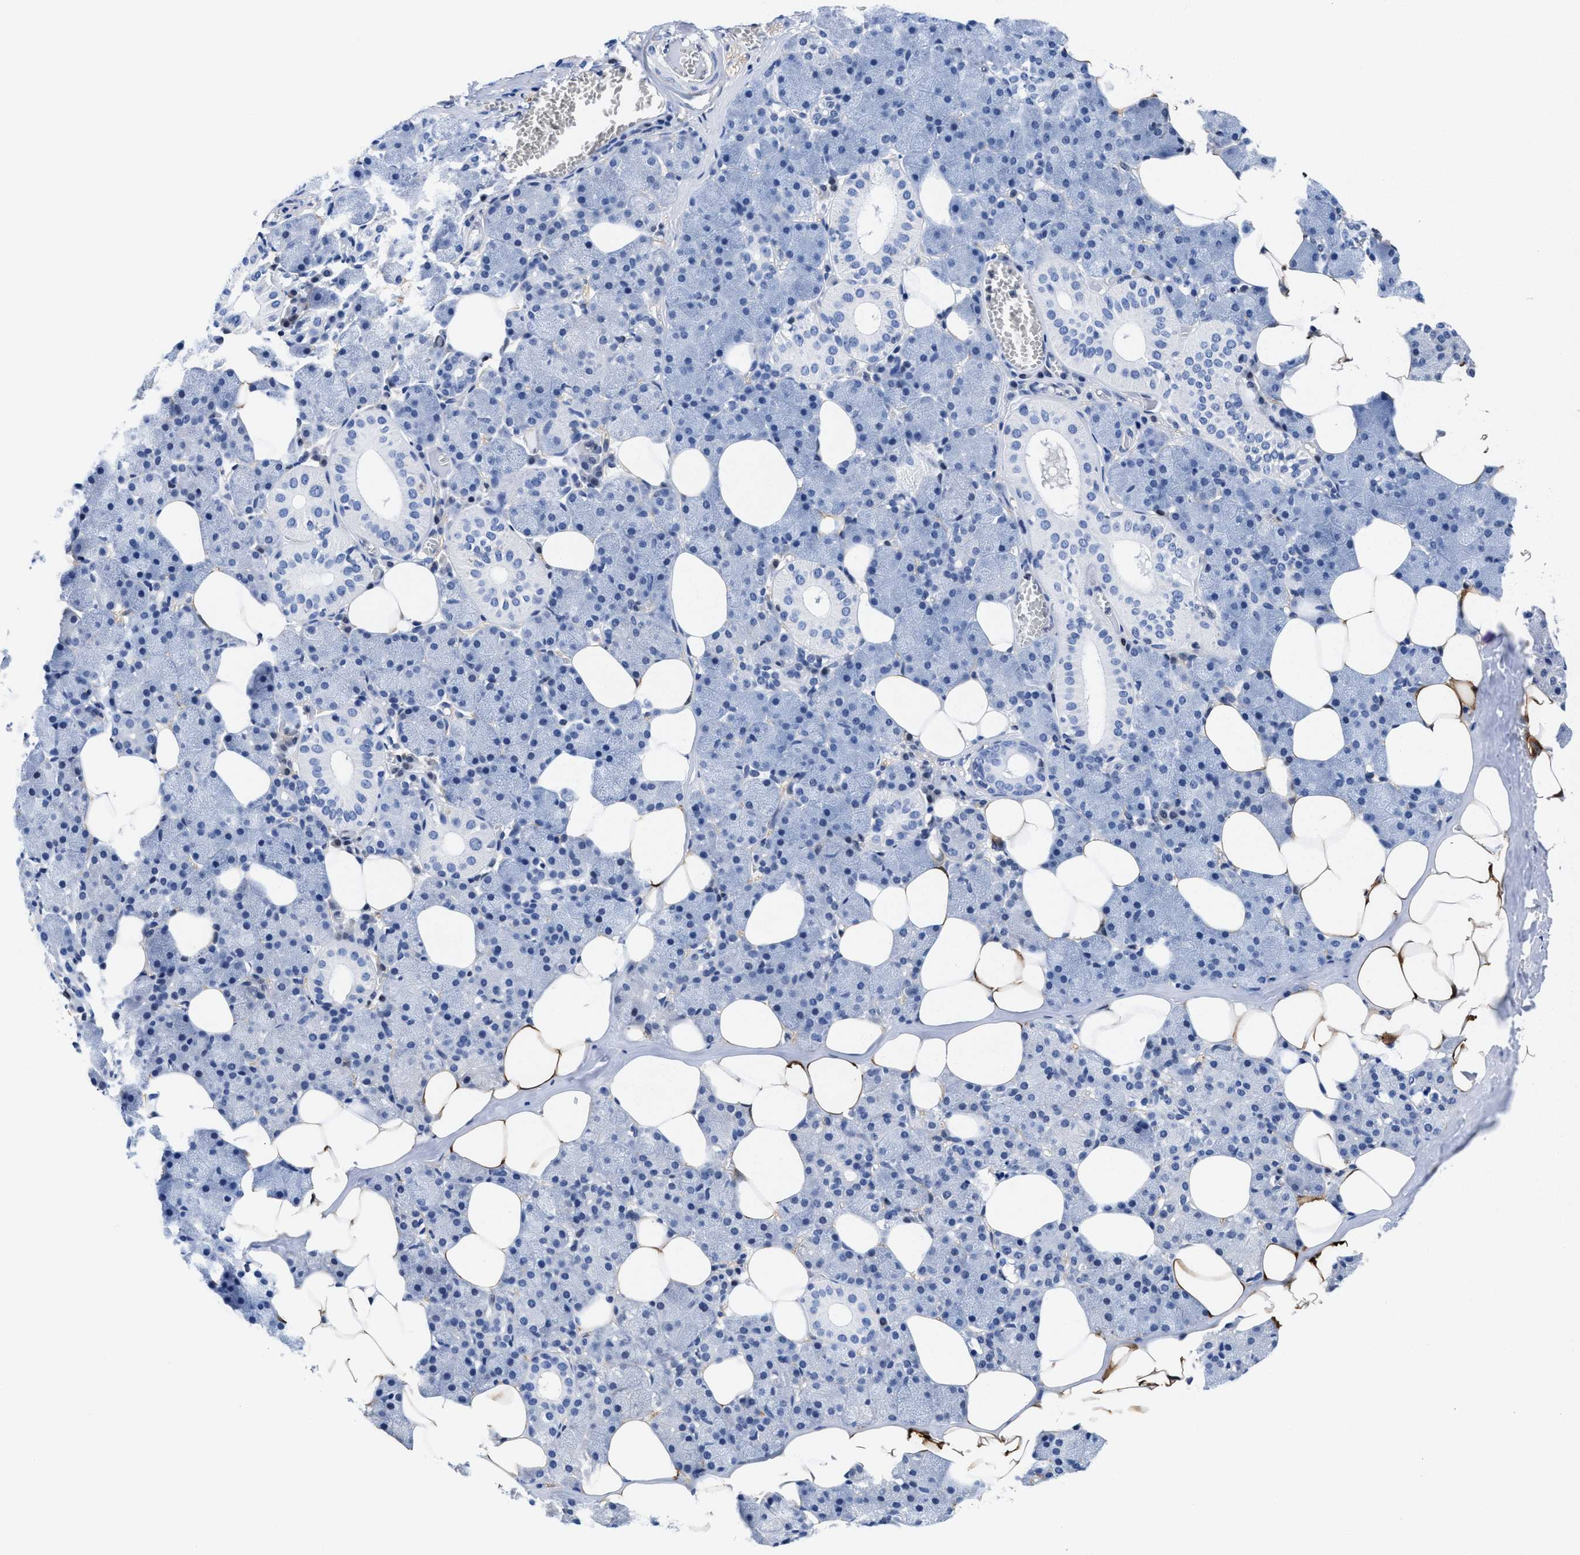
{"staining": {"intensity": "negative", "quantity": "none", "location": "none"}, "tissue": "salivary gland", "cell_type": "Glandular cells", "image_type": "normal", "snomed": [{"axis": "morphology", "description": "Normal tissue, NOS"}, {"axis": "topography", "description": "Salivary gland"}], "caption": "Immunohistochemistry (IHC) photomicrograph of benign salivary gland: human salivary gland stained with DAB (3,3'-diaminobenzidine) shows no significant protein positivity in glandular cells.", "gene": "ACLY", "patient": {"sex": "female", "age": 33}}